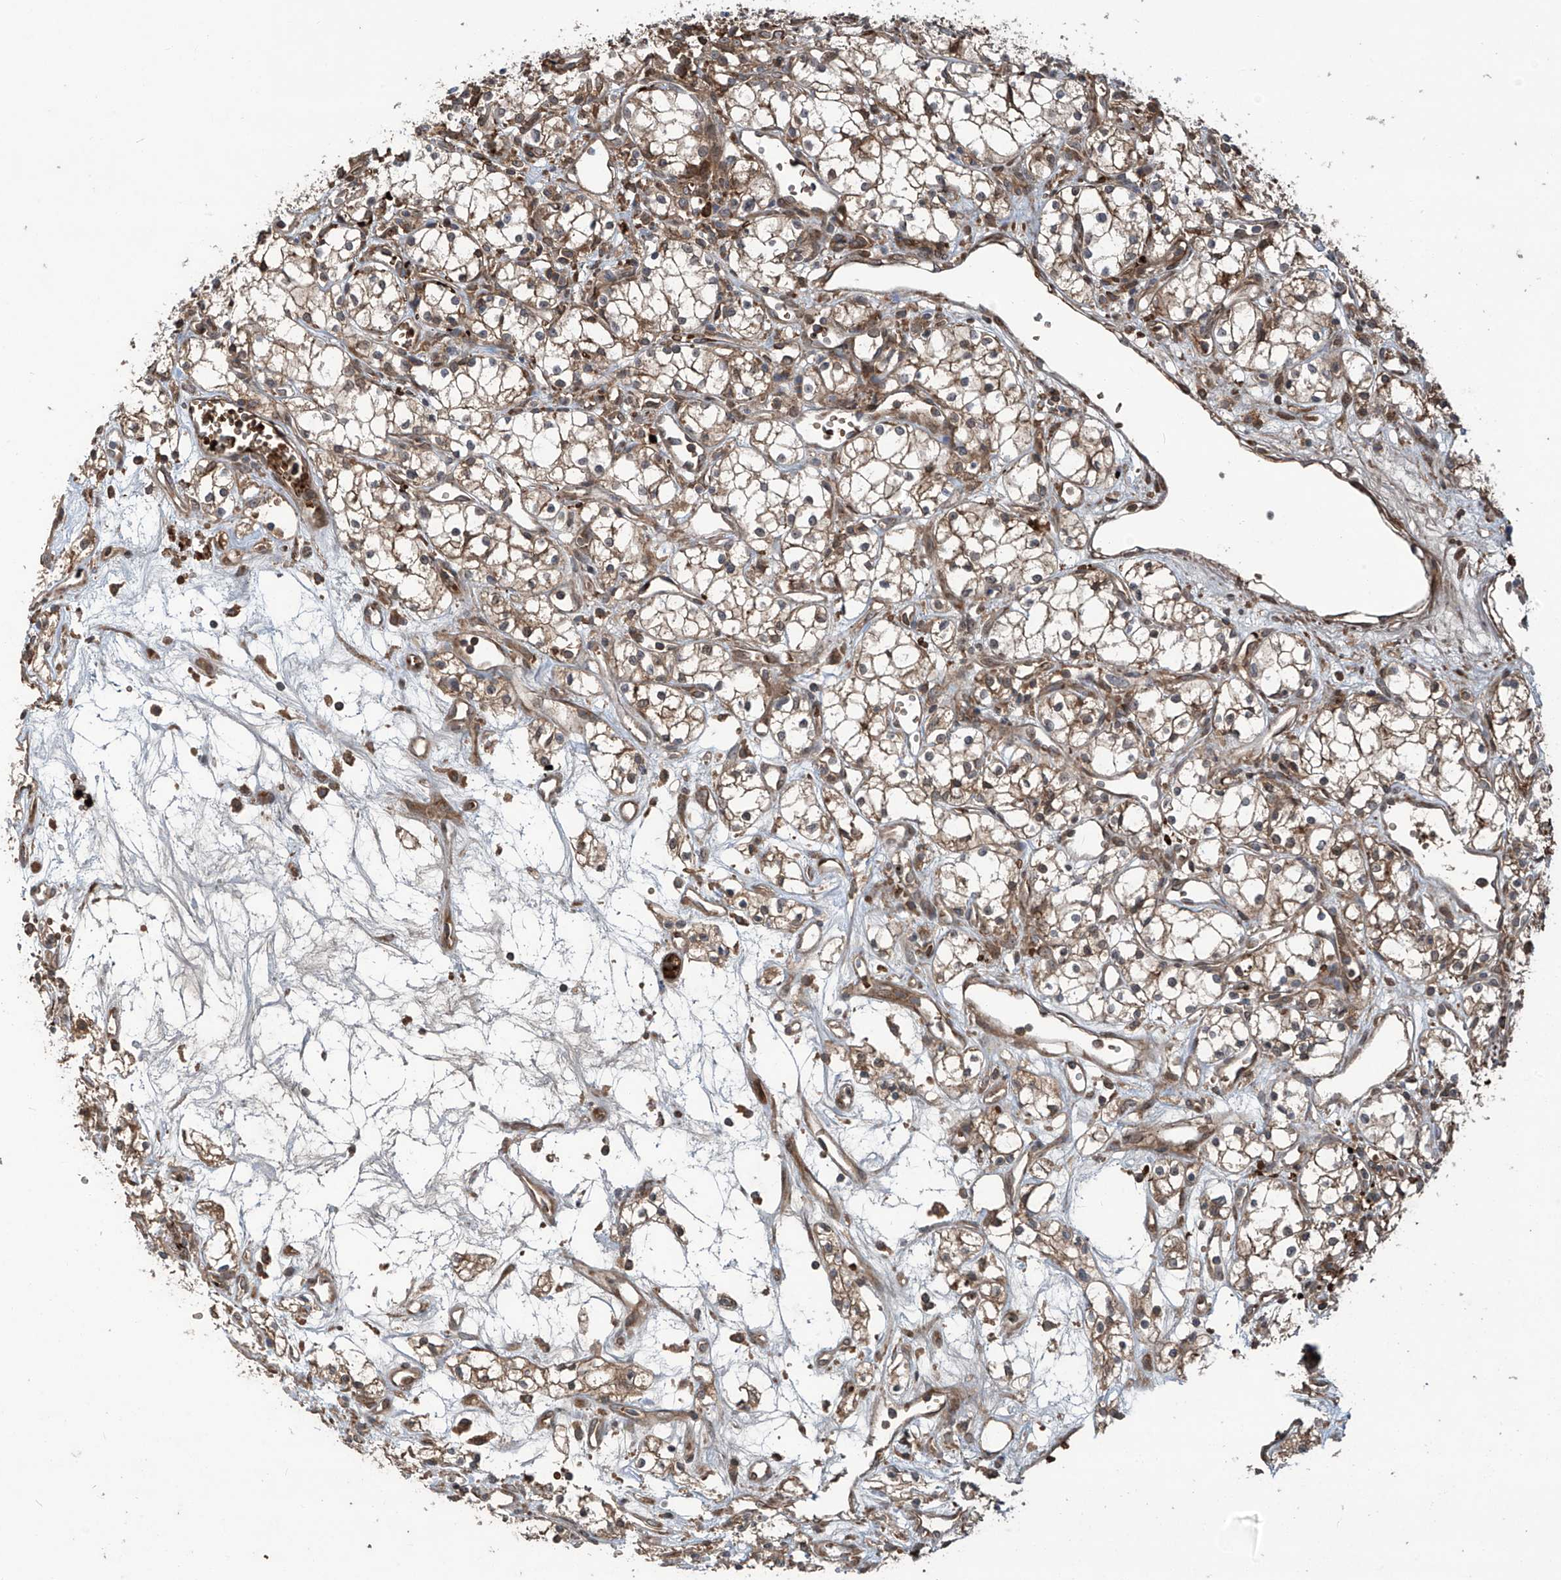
{"staining": {"intensity": "weak", "quantity": "<25%", "location": "cytoplasmic/membranous"}, "tissue": "renal cancer", "cell_type": "Tumor cells", "image_type": "cancer", "snomed": [{"axis": "morphology", "description": "Adenocarcinoma, NOS"}, {"axis": "topography", "description": "Kidney"}], "caption": "Tumor cells are negative for protein expression in human adenocarcinoma (renal).", "gene": "ZDHHC9", "patient": {"sex": "male", "age": 59}}